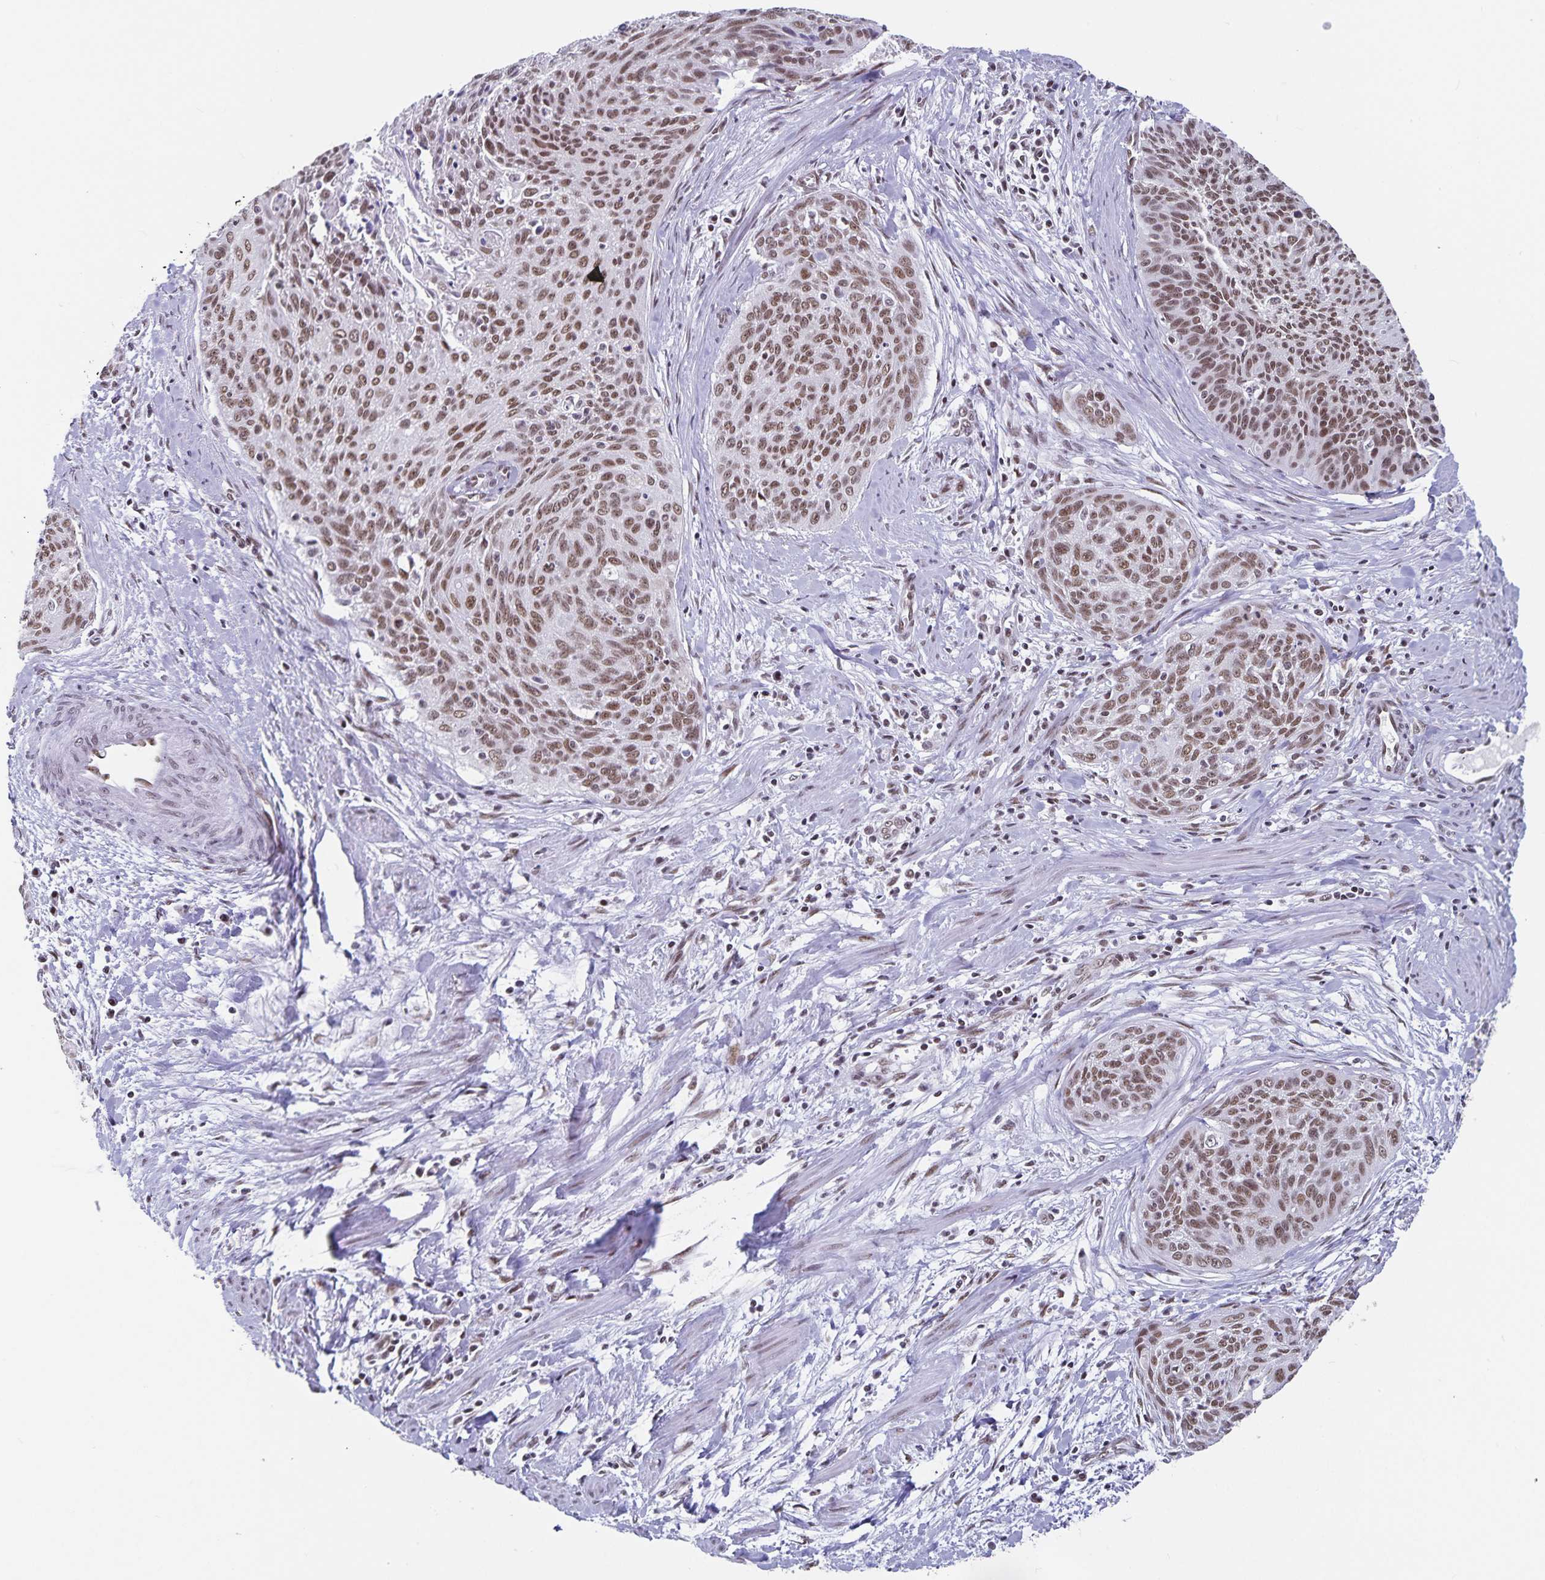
{"staining": {"intensity": "moderate", "quantity": ">75%", "location": "nuclear"}, "tissue": "cervical cancer", "cell_type": "Tumor cells", "image_type": "cancer", "snomed": [{"axis": "morphology", "description": "Squamous cell carcinoma, NOS"}, {"axis": "topography", "description": "Cervix"}], "caption": "Cervical cancer stained with DAB (3,3'-diaminobenzidine) immunohistochemistry reveals medium levels of moderate nuclear staining in approximately >75% of tumor cells. The staining is performed using DAB brown chromogen to label protein expression. The nuclei are counter-stained blue using hematoxylin.", "gene": "PBX2", "patient": {"sex": "female", "age": 55}}